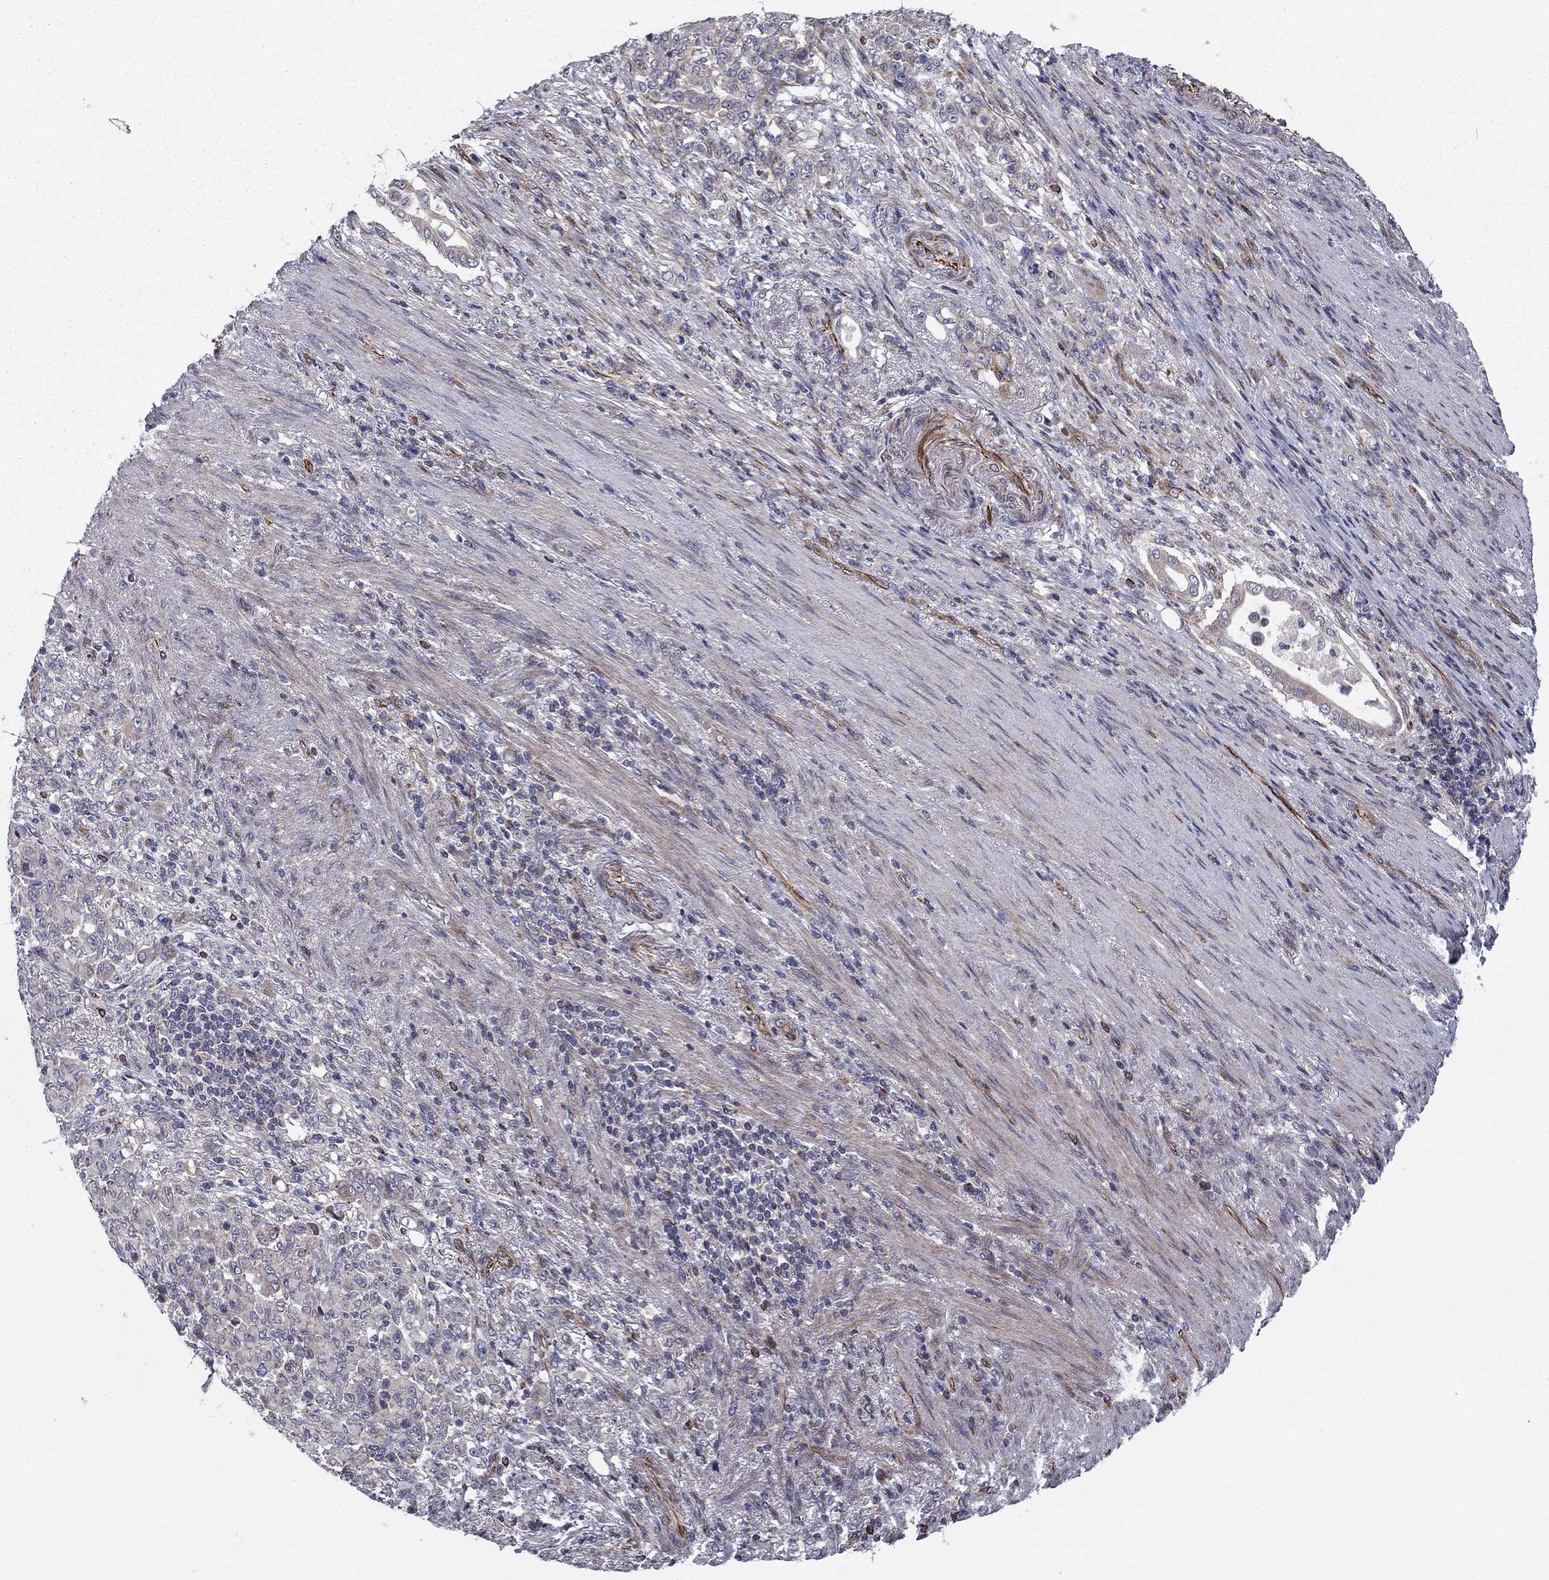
{"staining": {"intensity": "negative", "quantity": "none", "location": "none"}, "tissue": "stomach cancer", "cell_type": "Tumor cells", "image_type": "cancer", "snomed": [{"axis": "morphology", "description": "Normal tissue, NOS"}, {"axis": "morphology", "description": "Adenocarcinoma, NOS"}, {"axis": "topography", "description": "Stomach"}], "caption": "IHC image of neoplastic tissue: adenocarcinoma (stomach) stained with DAB displays no significant protein staining in tumor cells.", "gene": "CLSTN1", "patient": {"sex": "female", "age": 79}}